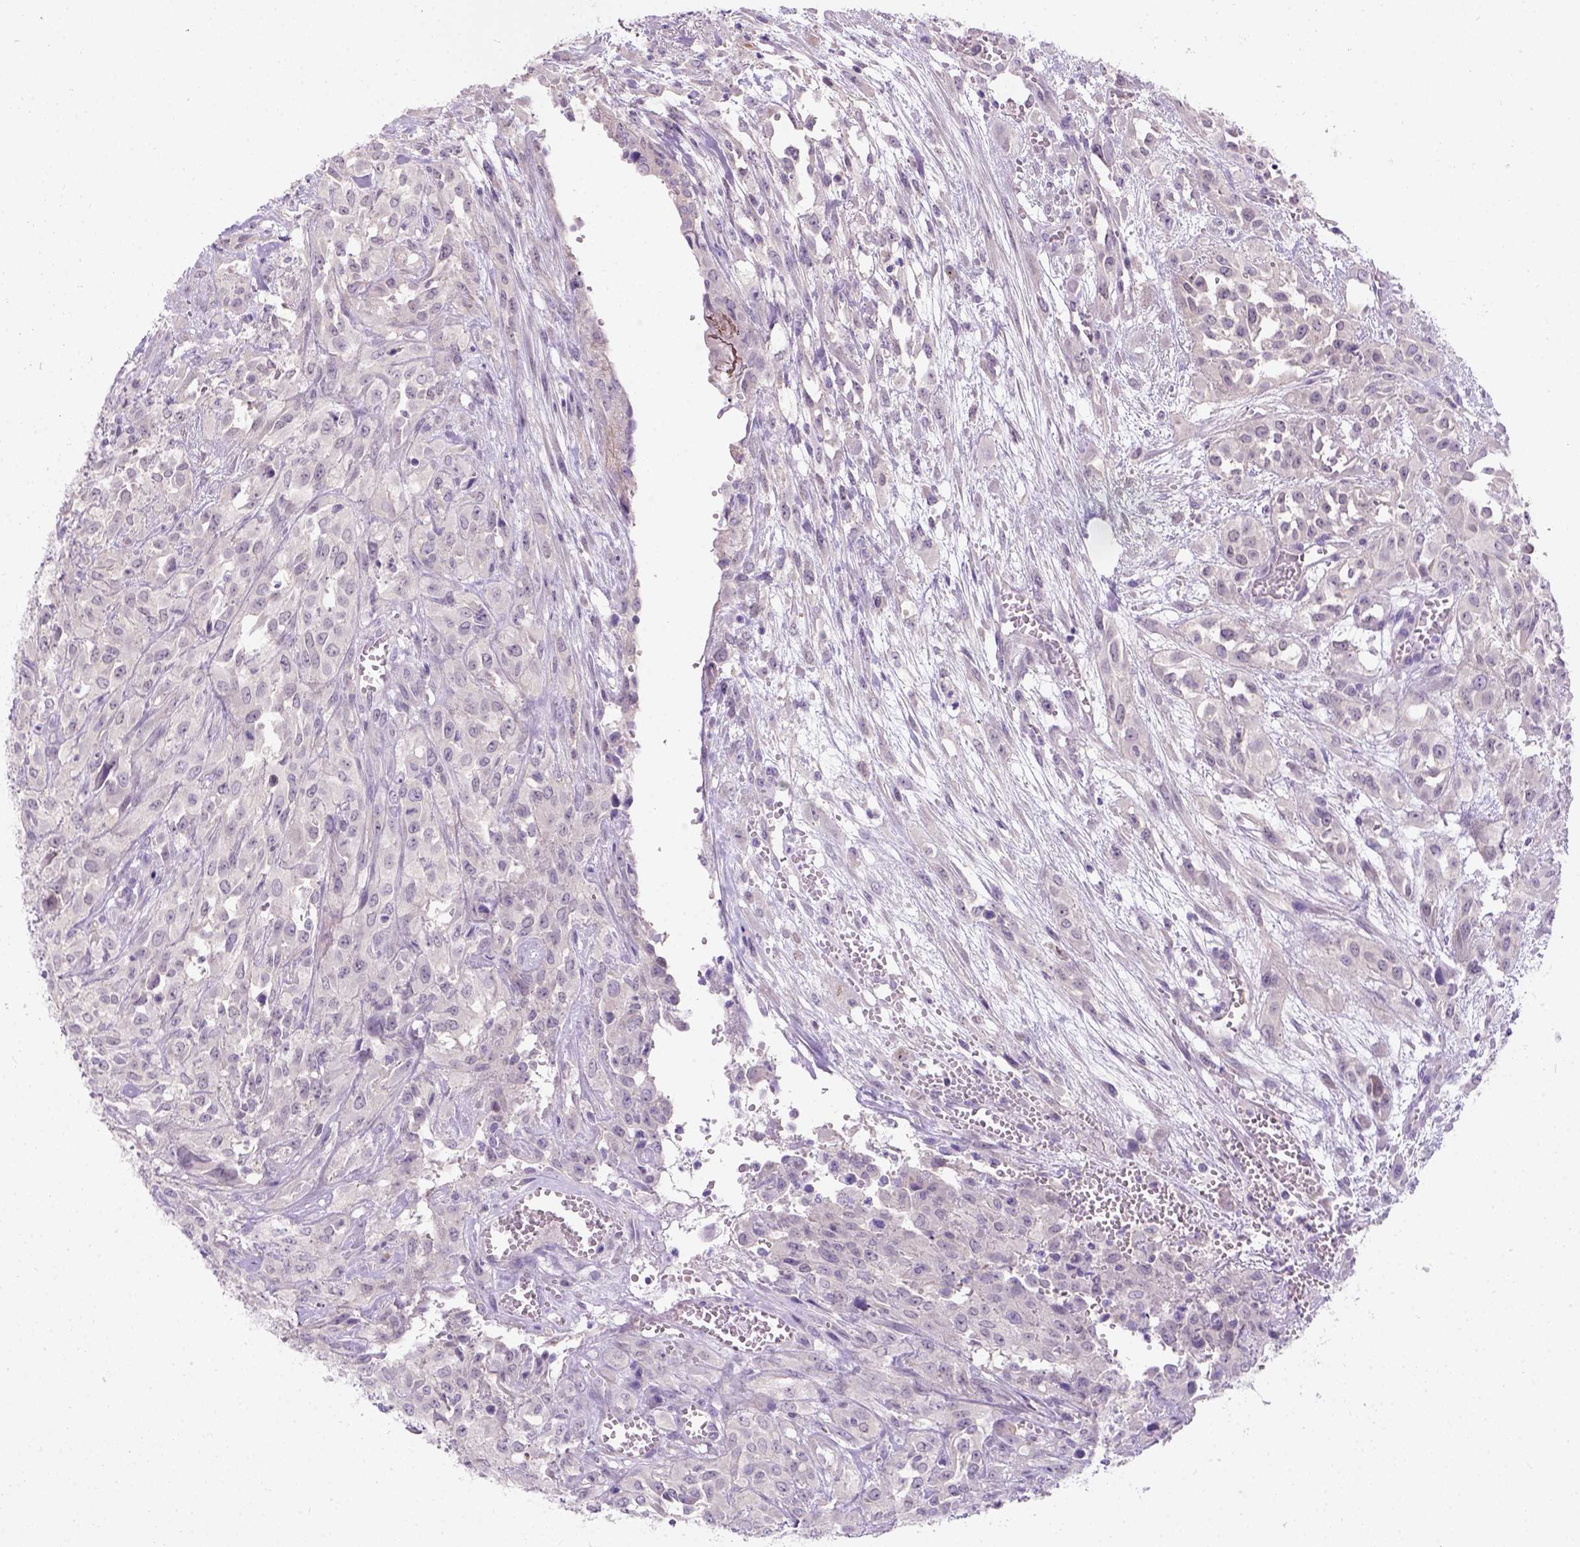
{"staining": {"intensity": "negative", "quantity": "none", "location": "none"}, "tissue": "urothelial cancer", "cell_type": "Tumor cells", "image_type": "cancer", "snomed": [{"axis": "morphology", "description": "Urothelial carcinoma, High grade"}, {"axis": "topography", "description": "Urinary bladder"}], "caption": "Image shows no significant protein expression in tumor cells of urothelial cancer. (DAB immunohistochemistry, high magnification).", "gene": "C20orf144", "patient": {"sex": "male", "age": 67}}